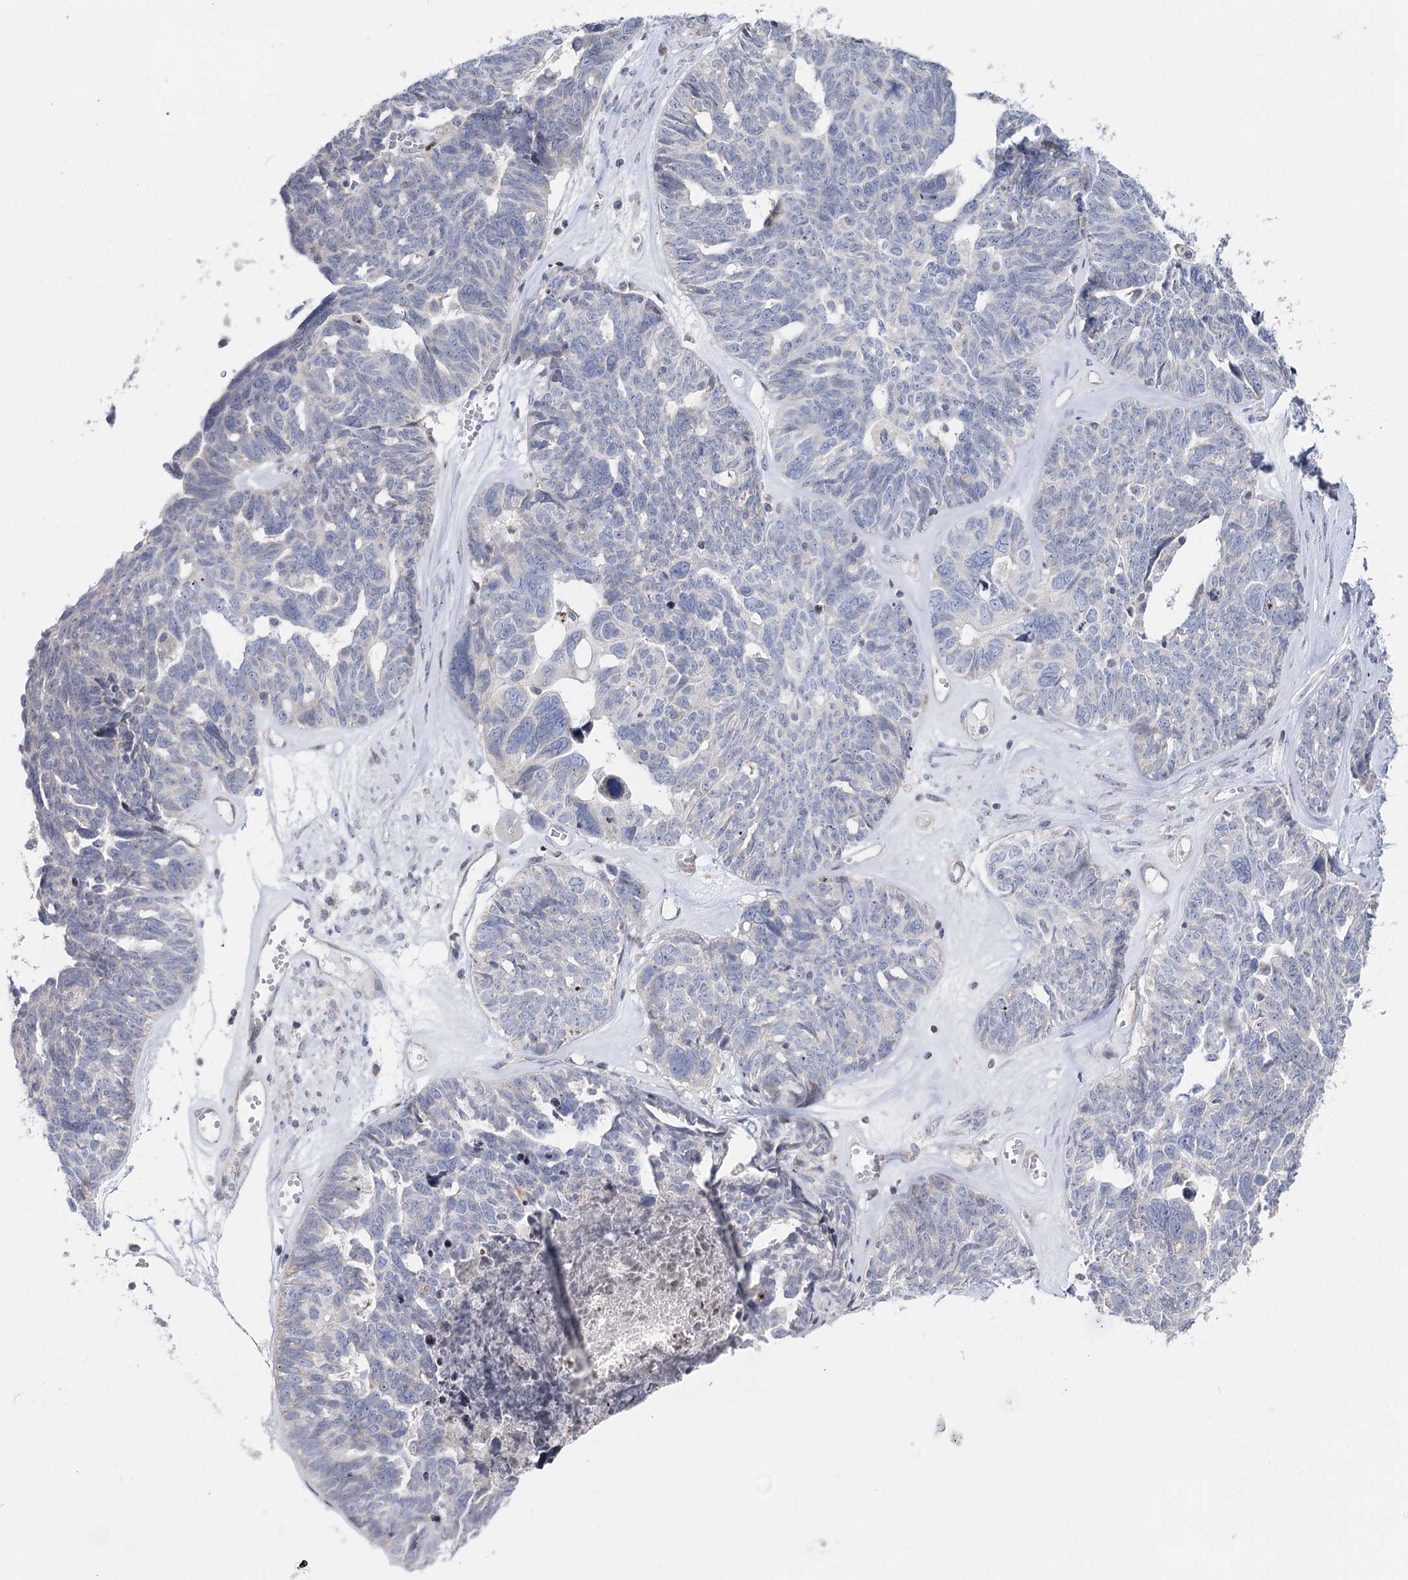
{"staining": {"intensity": "negative", "quantity": "none", "location": "none"}, "tissue": "ovarian cancer", "cell_type": "Tumor cells", "image_type": "cancer", "snomed": [{"axis": "morphology", "description": "Cystadenocarcinoma, serous, NOS"}, {"axis": "topography", "description": "Ovary"}], "caption": "Immunohistochemical staining of ovarian cancer (serous cystadenocarcinoma) demonstrates no significant staining in tumor cells.", "gene": "PTGR1", "patient": {"sex": "female", "age": 79}}